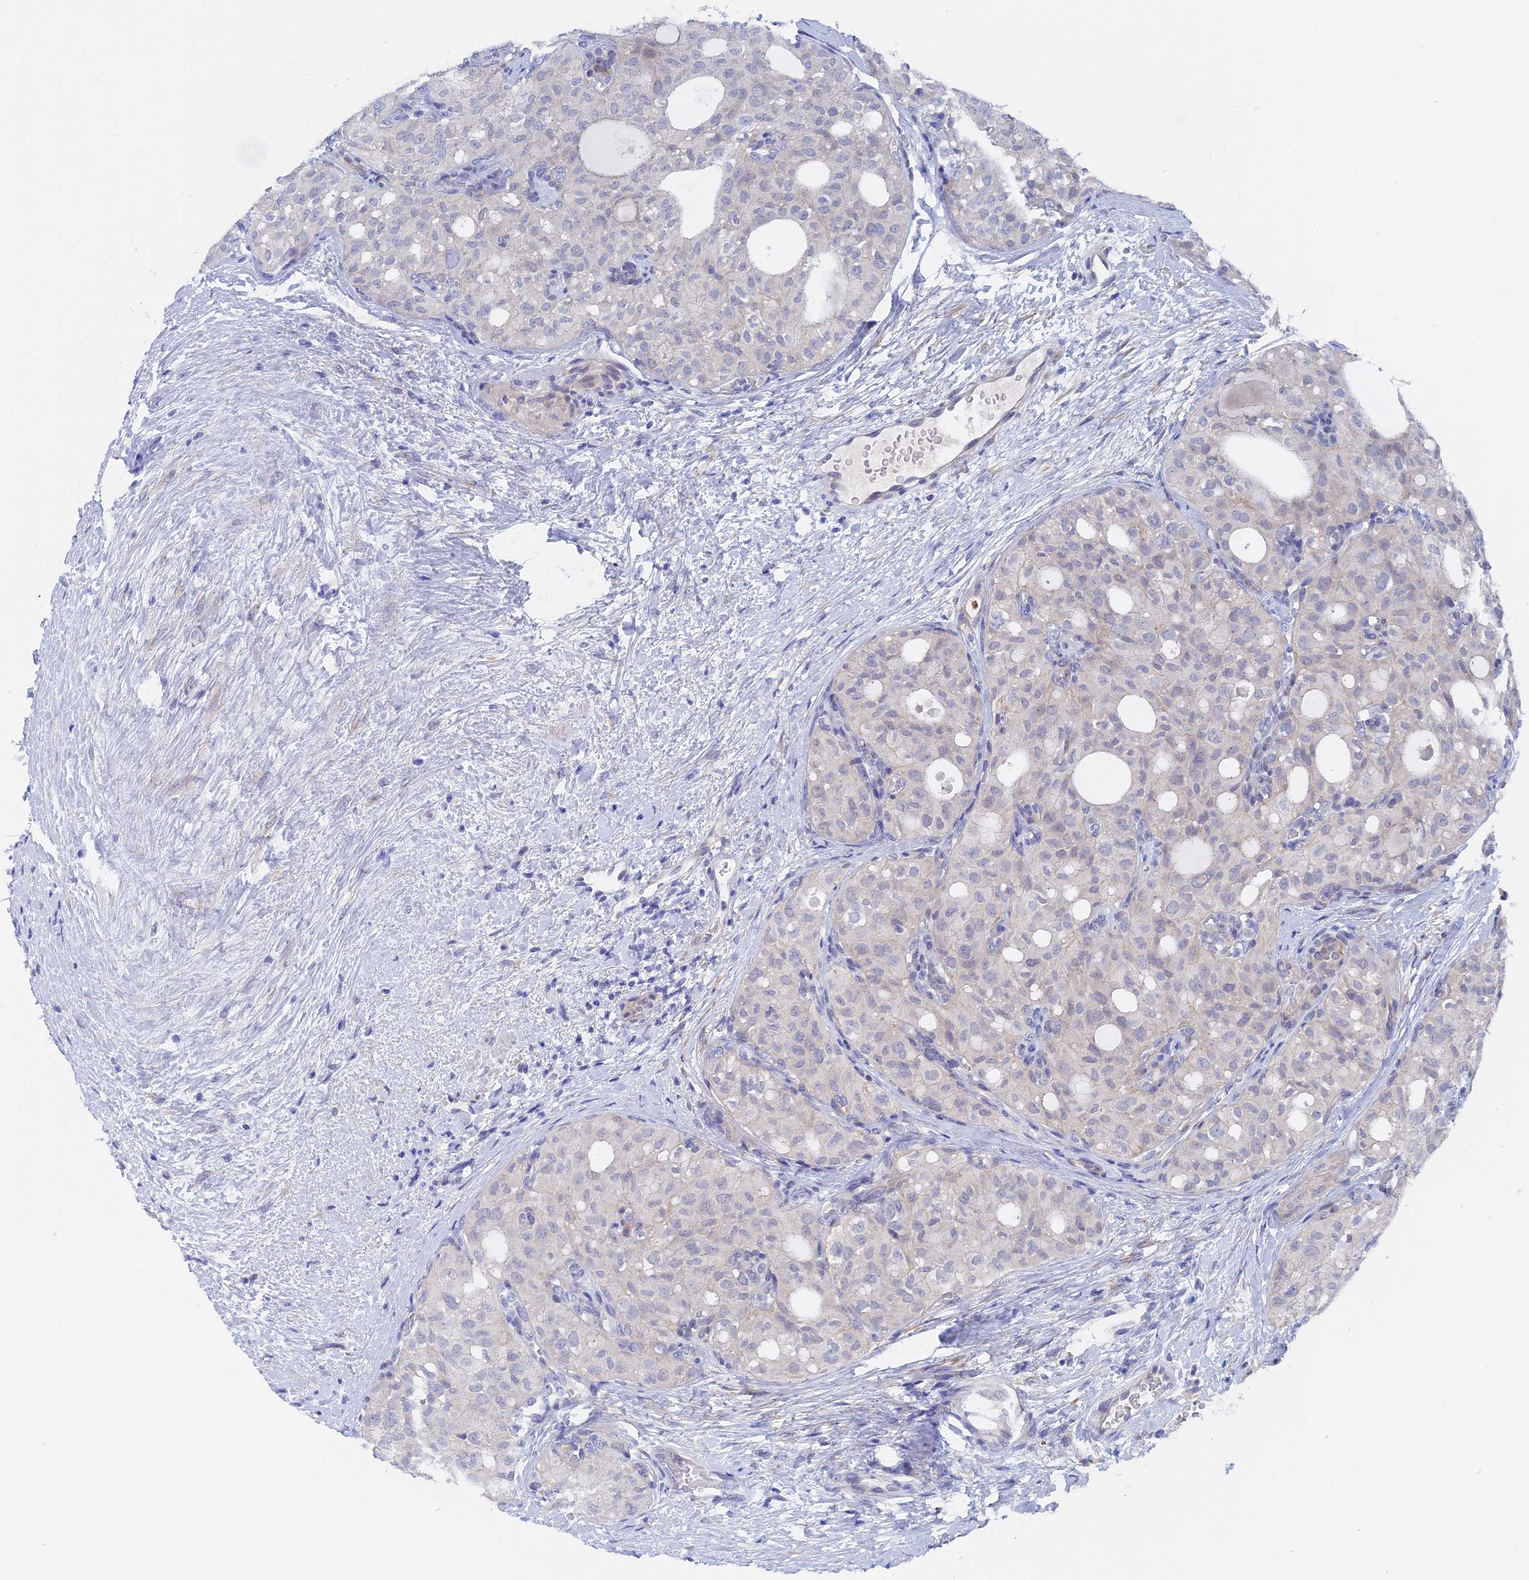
{"staining": {"intensity": "negative", "quantity": "none", "location": "none"}, "tissue": "thyroid cancer", "cell_type": "Tumor cells", "image_type": "cancer", "snomed": [{"axis": "morphology", "description": "Follicular adenoma carcinoma, NOS"}, {"axis": "topography", "description": "Thyroid gland"}], "caption": "Tumor cells are negative for protein expression in human thyroid cancer.", "gene": "DACT3", "patient": {"sex": "male", "age": 75}}